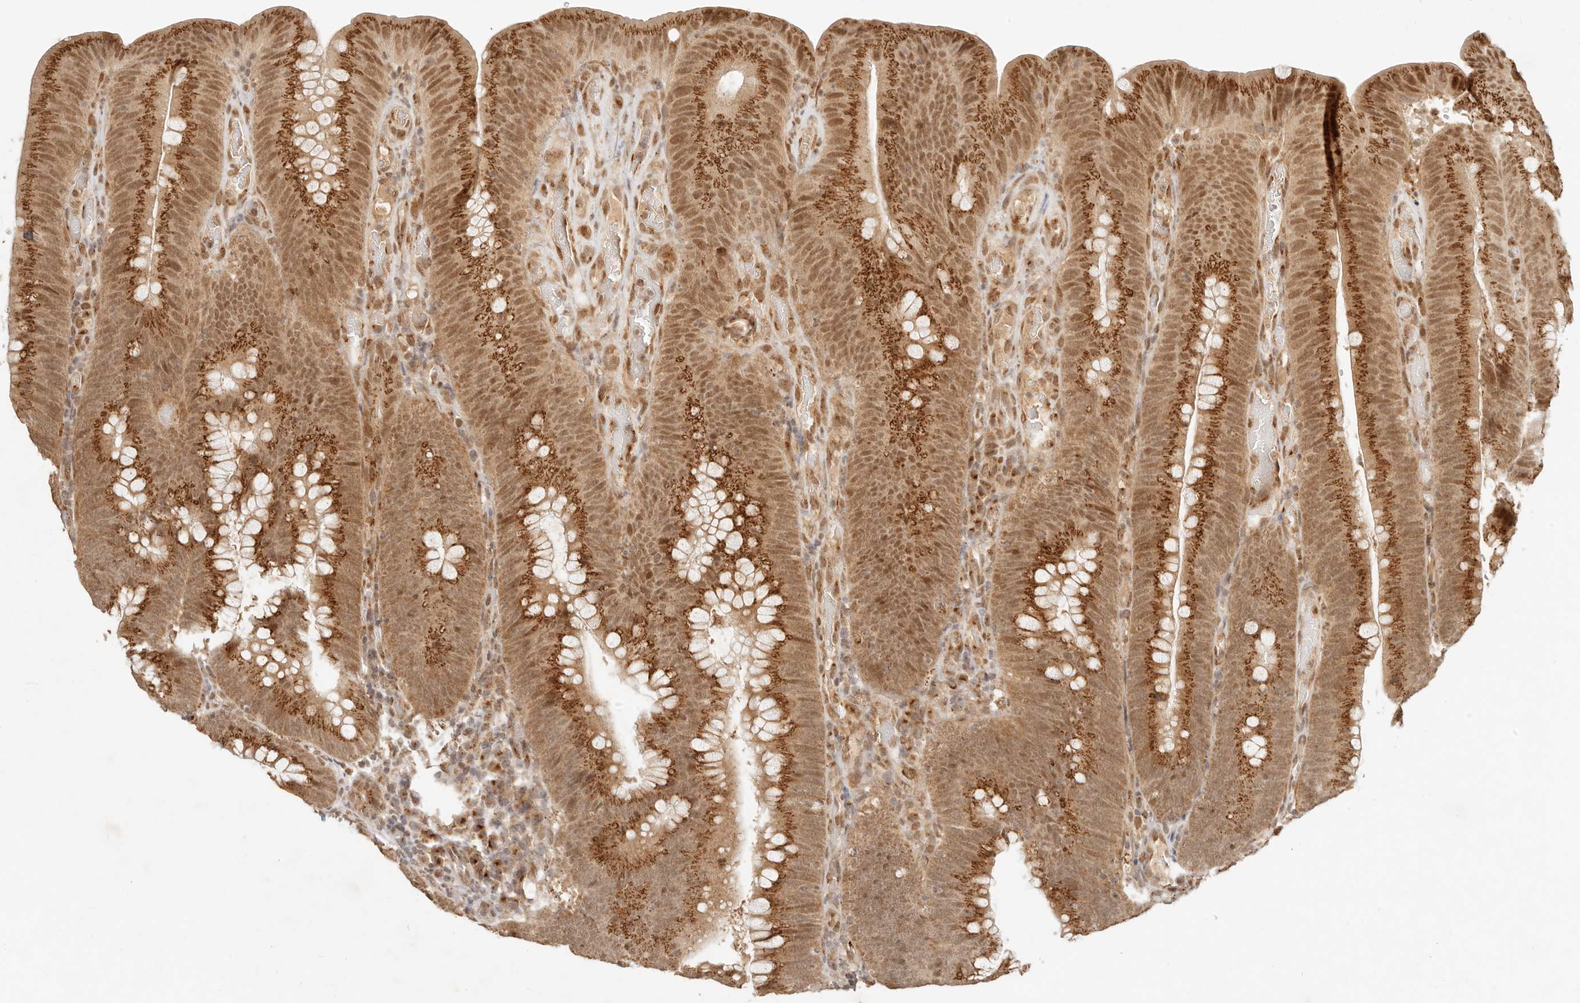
{"staining": {"intensity": "moderate", "quantity": ">75%", "location": "cytoplasmic/membranous,nuclear"}, "tissue": "colorectal cancer", "cell_type": "Tumor cells", "image_type": "cancer", "snomed": [{"axis": "morphology", "description": "Normal tissue, NOS"}, {"axis": "topography", "description": "Colon"}], "caption": "IHC histopathology image of neoplastic tissue: human colorectal cancer stained using immunohistochemistry (IHC) exhibits medium levels of moderate protein expression localized specifically in the cytoplasmic/membranous and nuclear of tumor cells, appearing as a cytoplasmic/membranous and nuclear brown color.", "gene": "INTS11", "patient": {"sex": "female", "age": 82}}